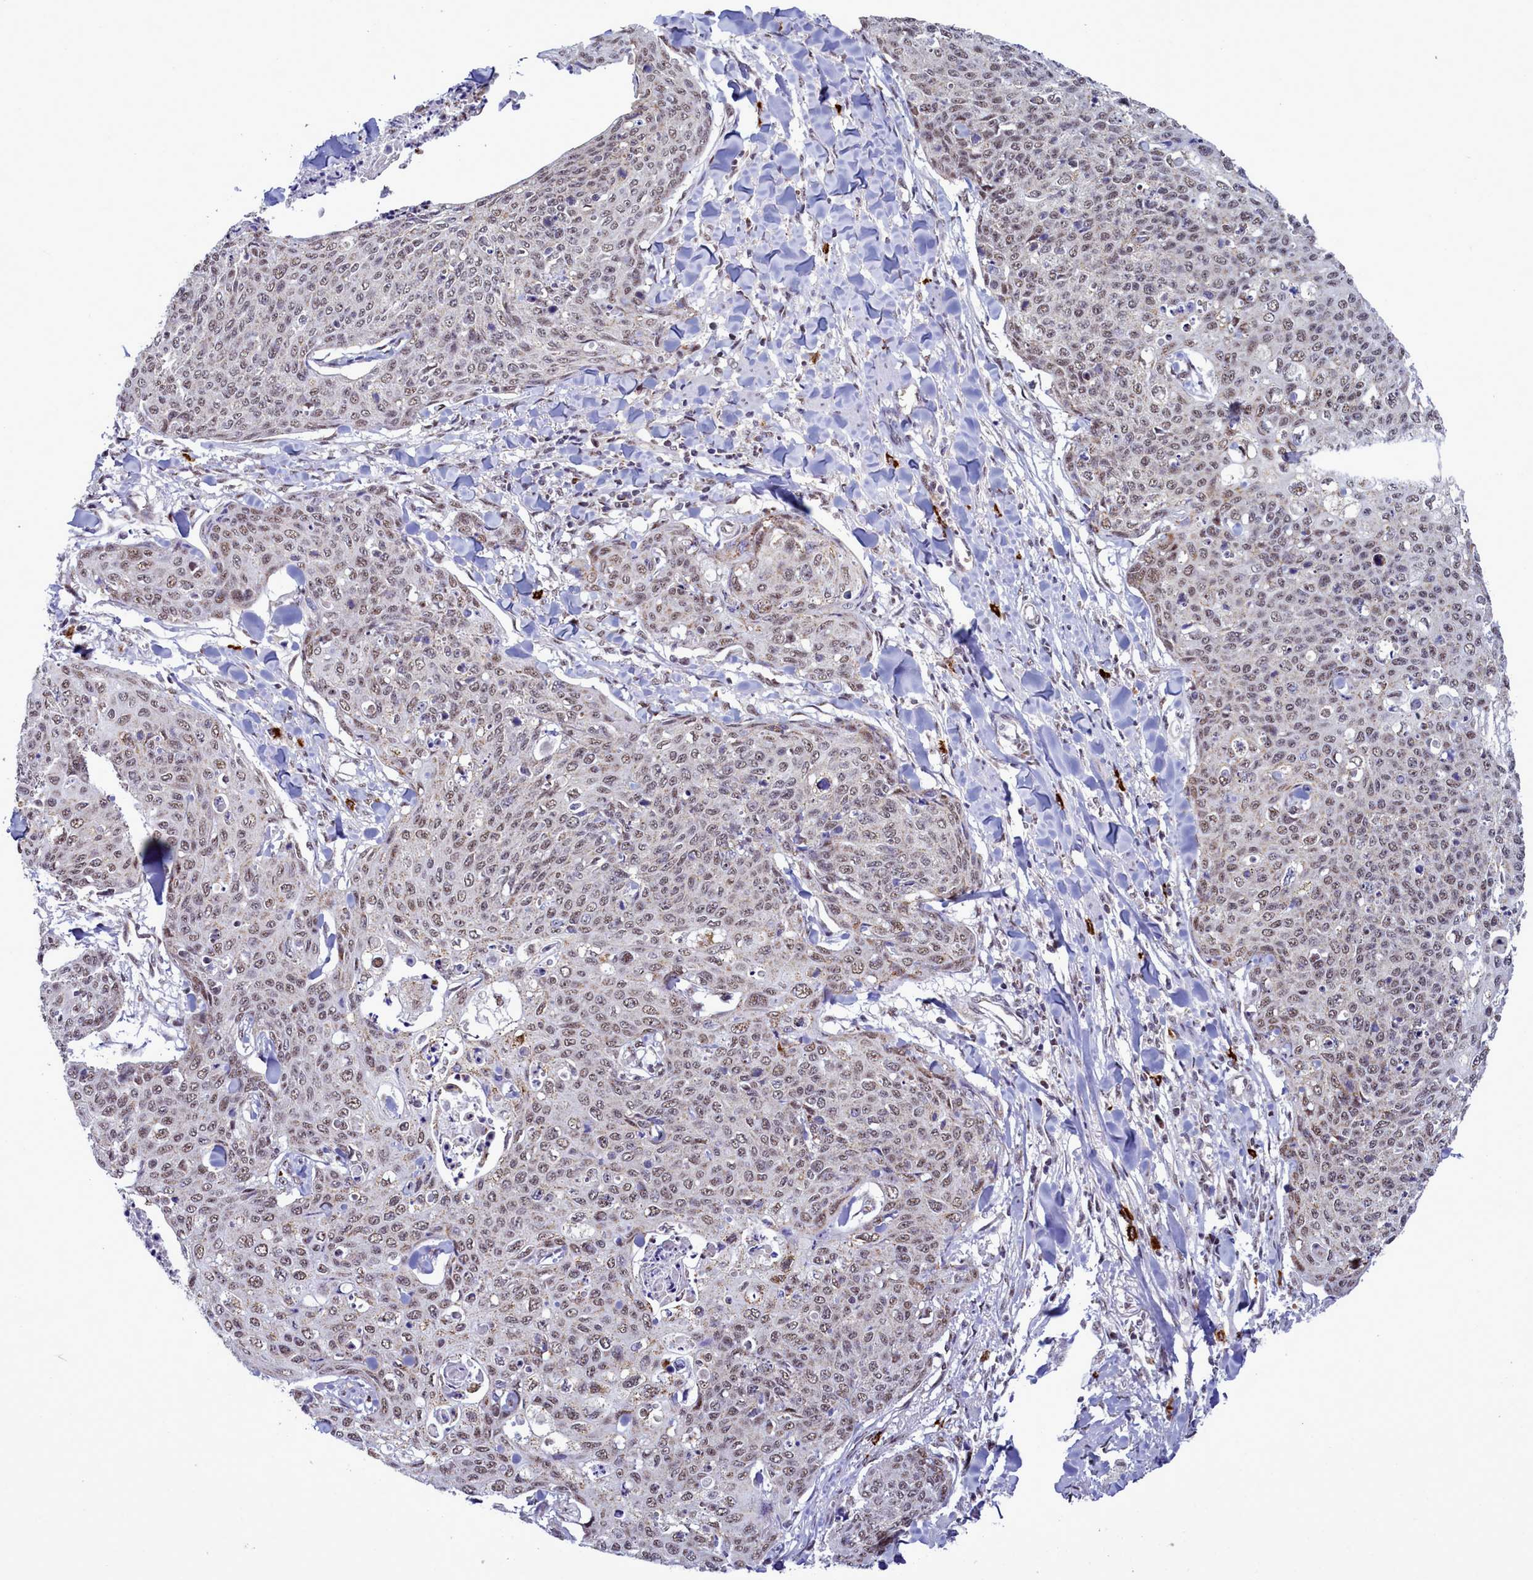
{"staining": {"intensity": "weak", "quantity": ">75%", "location": "nuclear"}, "tissue": "skin cancer", "cell_type": "Tumor cells", "image_type": "cancer", "snomed": [{"axis": "morphology", "description": "Squamous cell carcinoma, NOS"}, {"axis": "topography", "description": "Skin"}, {"axis": "topography", "description": "Vulva"}], "caption": "This image displays immunohistochemistry (IHC) staining of human squamous cell carcinoma (skin), with low weak nuclear expression in approximately >75% of tumor cells.", "gene": "POM121L2", "patient": {"sex": "female", "age": 85}}